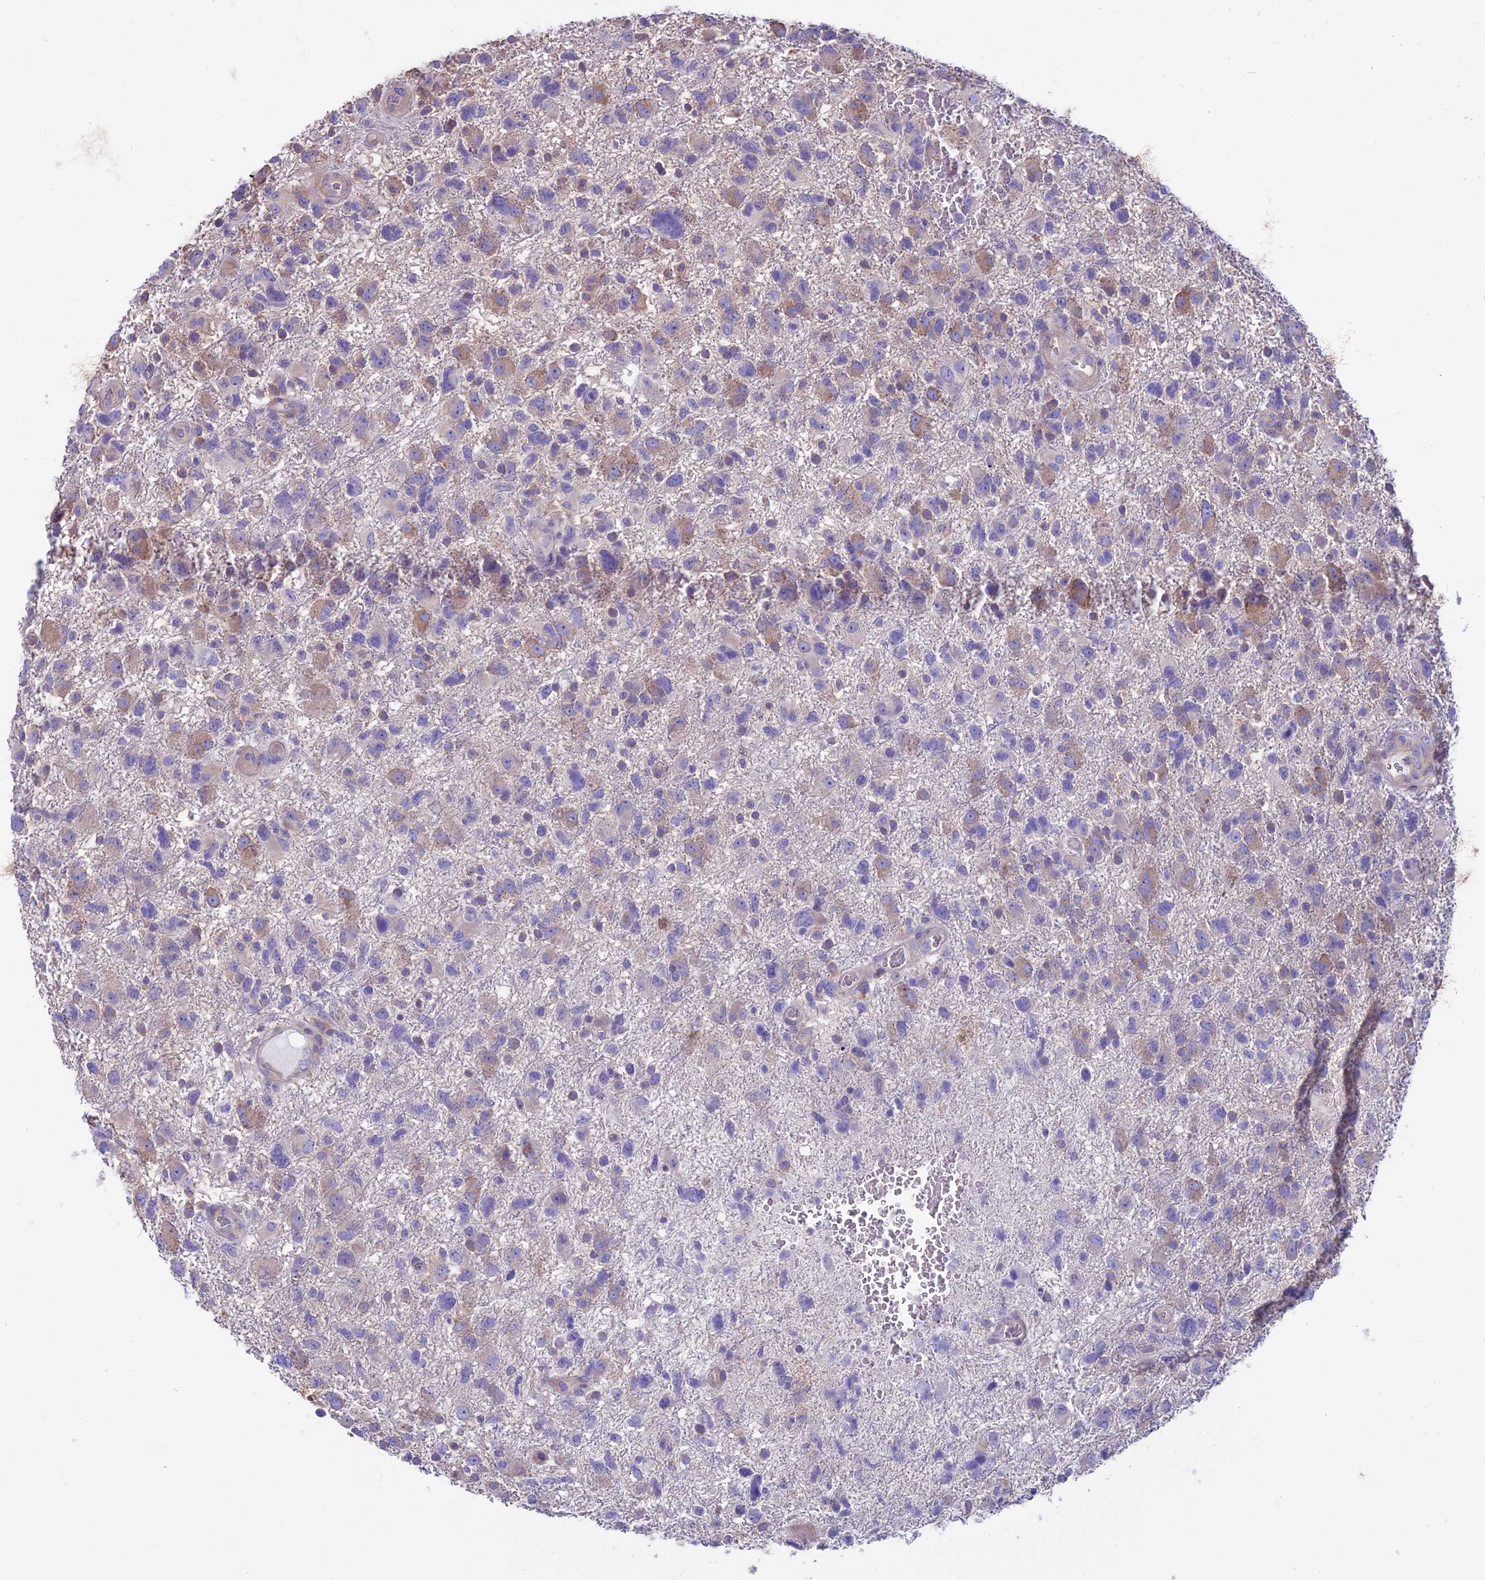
{"staining": {"intensity": "weak", "quantity": "<25%", "location": "cytoplasmic/membranous"}, "tissue": "glioma", "cell_type": "Tumor cells", "image_type": "cancer", "snomed": [{"axis": "morphology", "description": "Glioma, malignant, High grade"}, {"axis": "topography", "description": "Brain"}], "caption": "Protein analysis of glioma reveals no significant expression in tumor cells.", "gene": "CDAN1", "patient": {"sex": "male", "age": 61}}